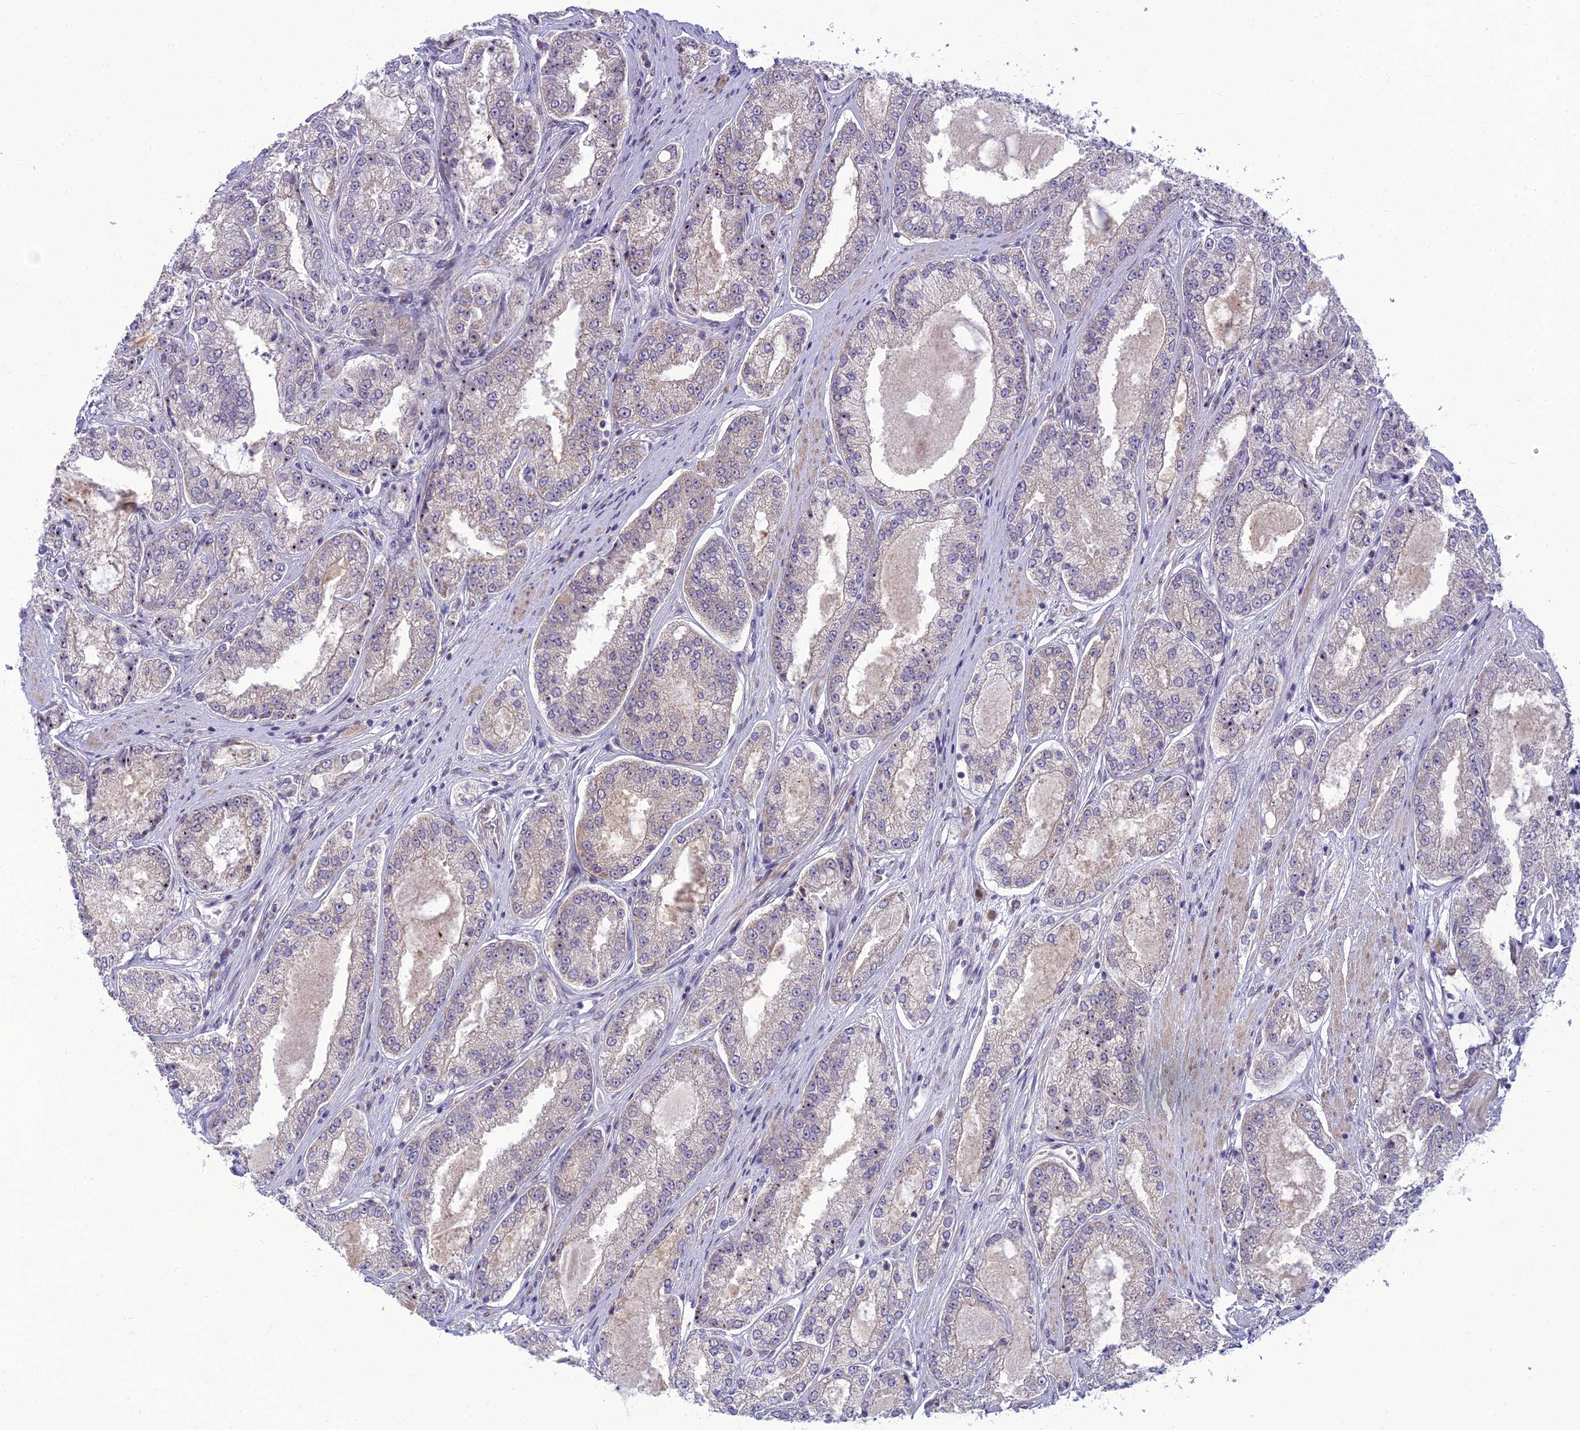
{"staining": {"intensity": "weak", "quantity": "<25%", "location": "cytoplasmic/membranous"}, "tissue": "prostate cancer", "cell_type": "Tumor cells", "image_type": "cancer", "snomed": [{"axis": "morphology", "description": "Adenocarcinoma, High grade"}, {"axis": "topography", "description": "Prostate"}], "caption": "This is a image of immunohistochemistry staining of prostate high-grade adenocarcinoma, which shows no staining in tumor cells.", "gene": "DTX2", "patient": {"sex": "male", "age": 71}}